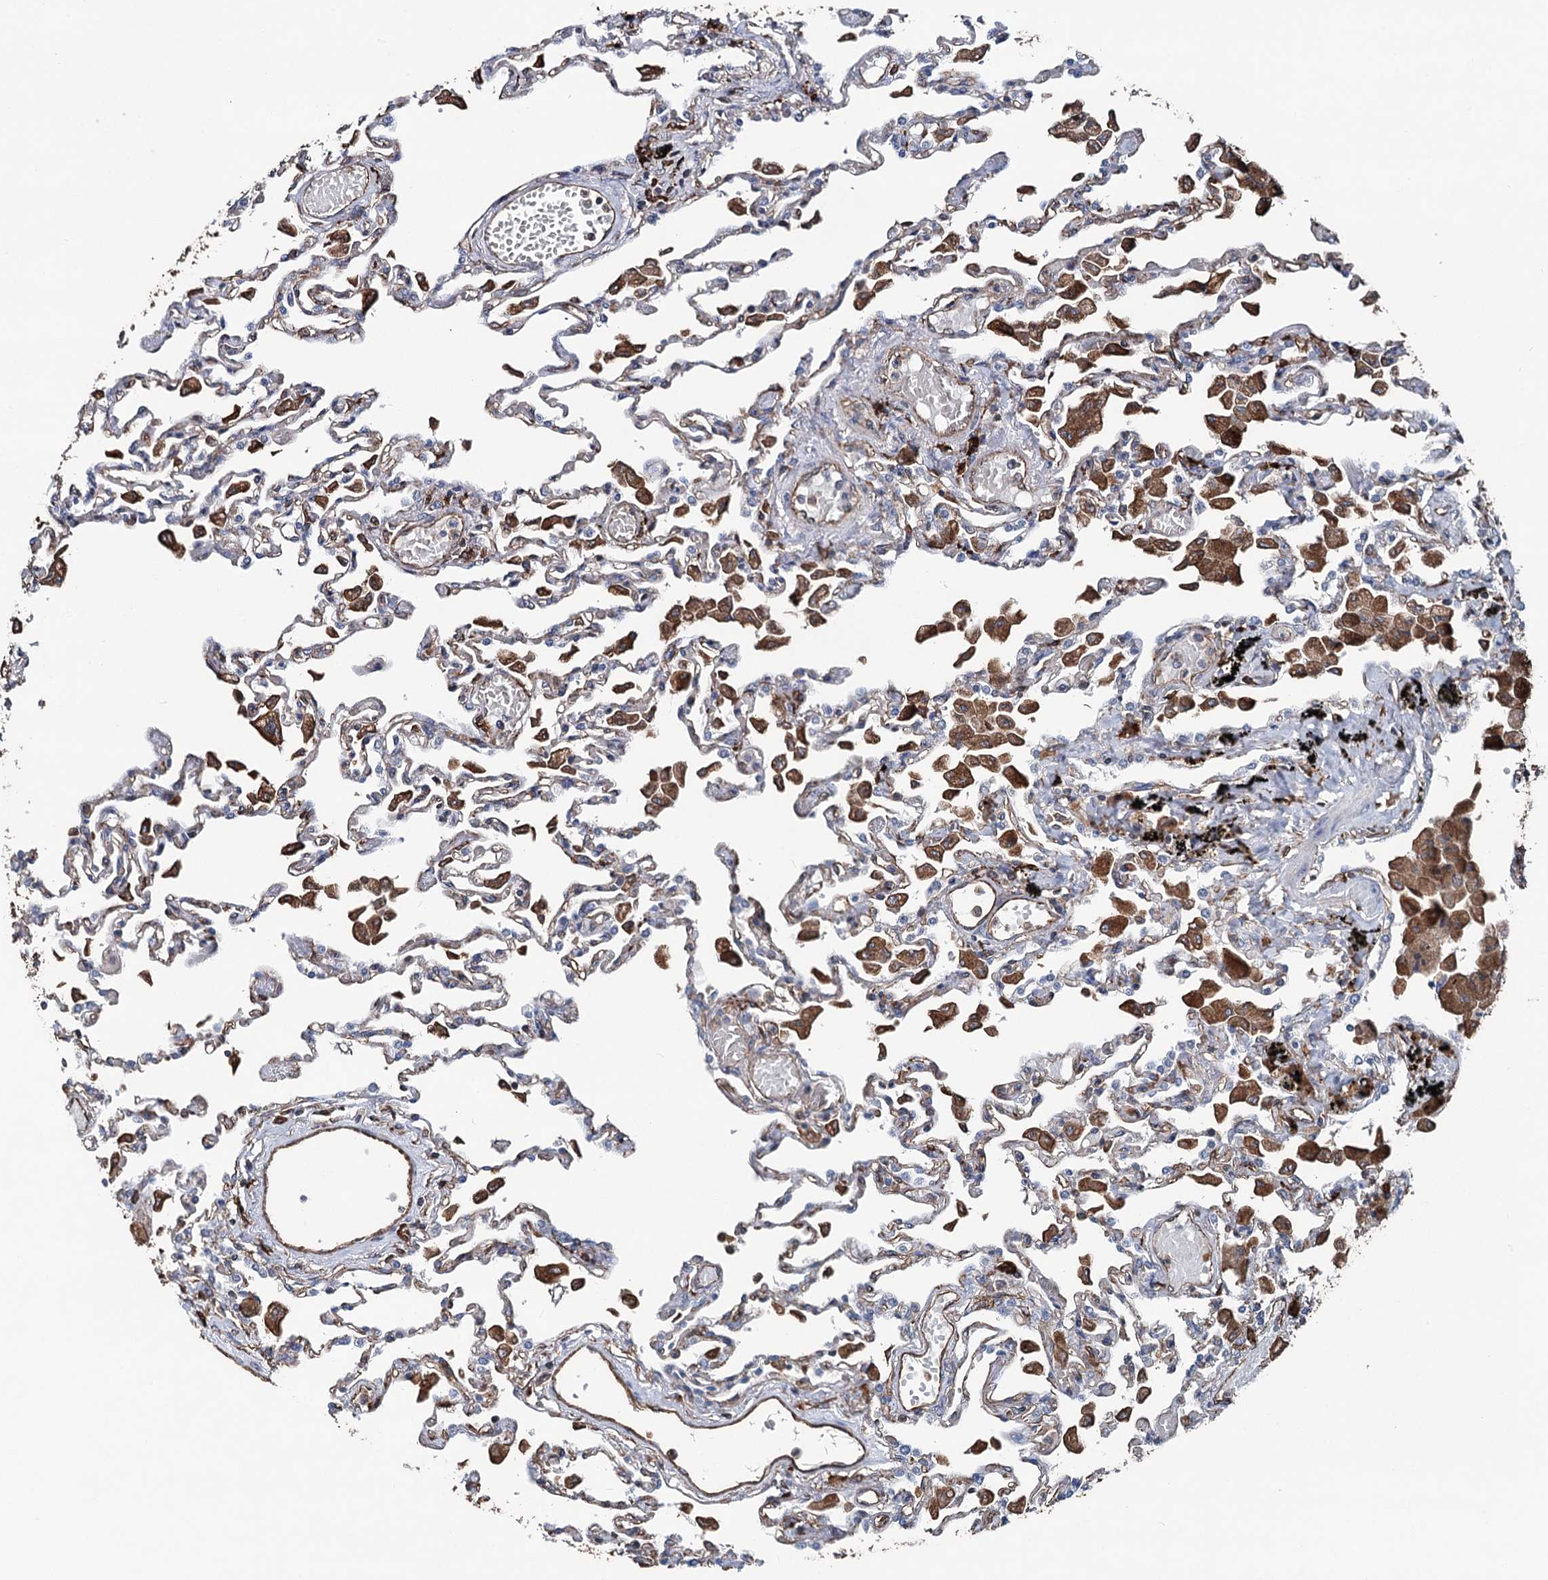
{"staining": {"intensity": "moderate", "quantity": "<25%", "location": "cytoplasmic/membranous"}, "tissue": "lung", "cell_type": "Alveolar cells", "image_type": "normal", "snomed": [{"axis": "morphology", "description": "Normal tissue, NOS"}, {"axis": "topography", "description": "Bronchus"}, {"axis": "topography", "description": "Lung"}], "caption": "Immunohistochemical staining of benign lung shows <25% levels of moderate cytoplasmic/membranous protein expression in about <25% of alveolar cells. The staining was performed using DAB (3,3'-diaminobenzidine) to visualize the protein expression in brown, while the nuclei were stained in blue with hematoxylin (Magnification: 20x).", "gene": "CLEC4M", "patient": {"sex": "female", "age": 49}}